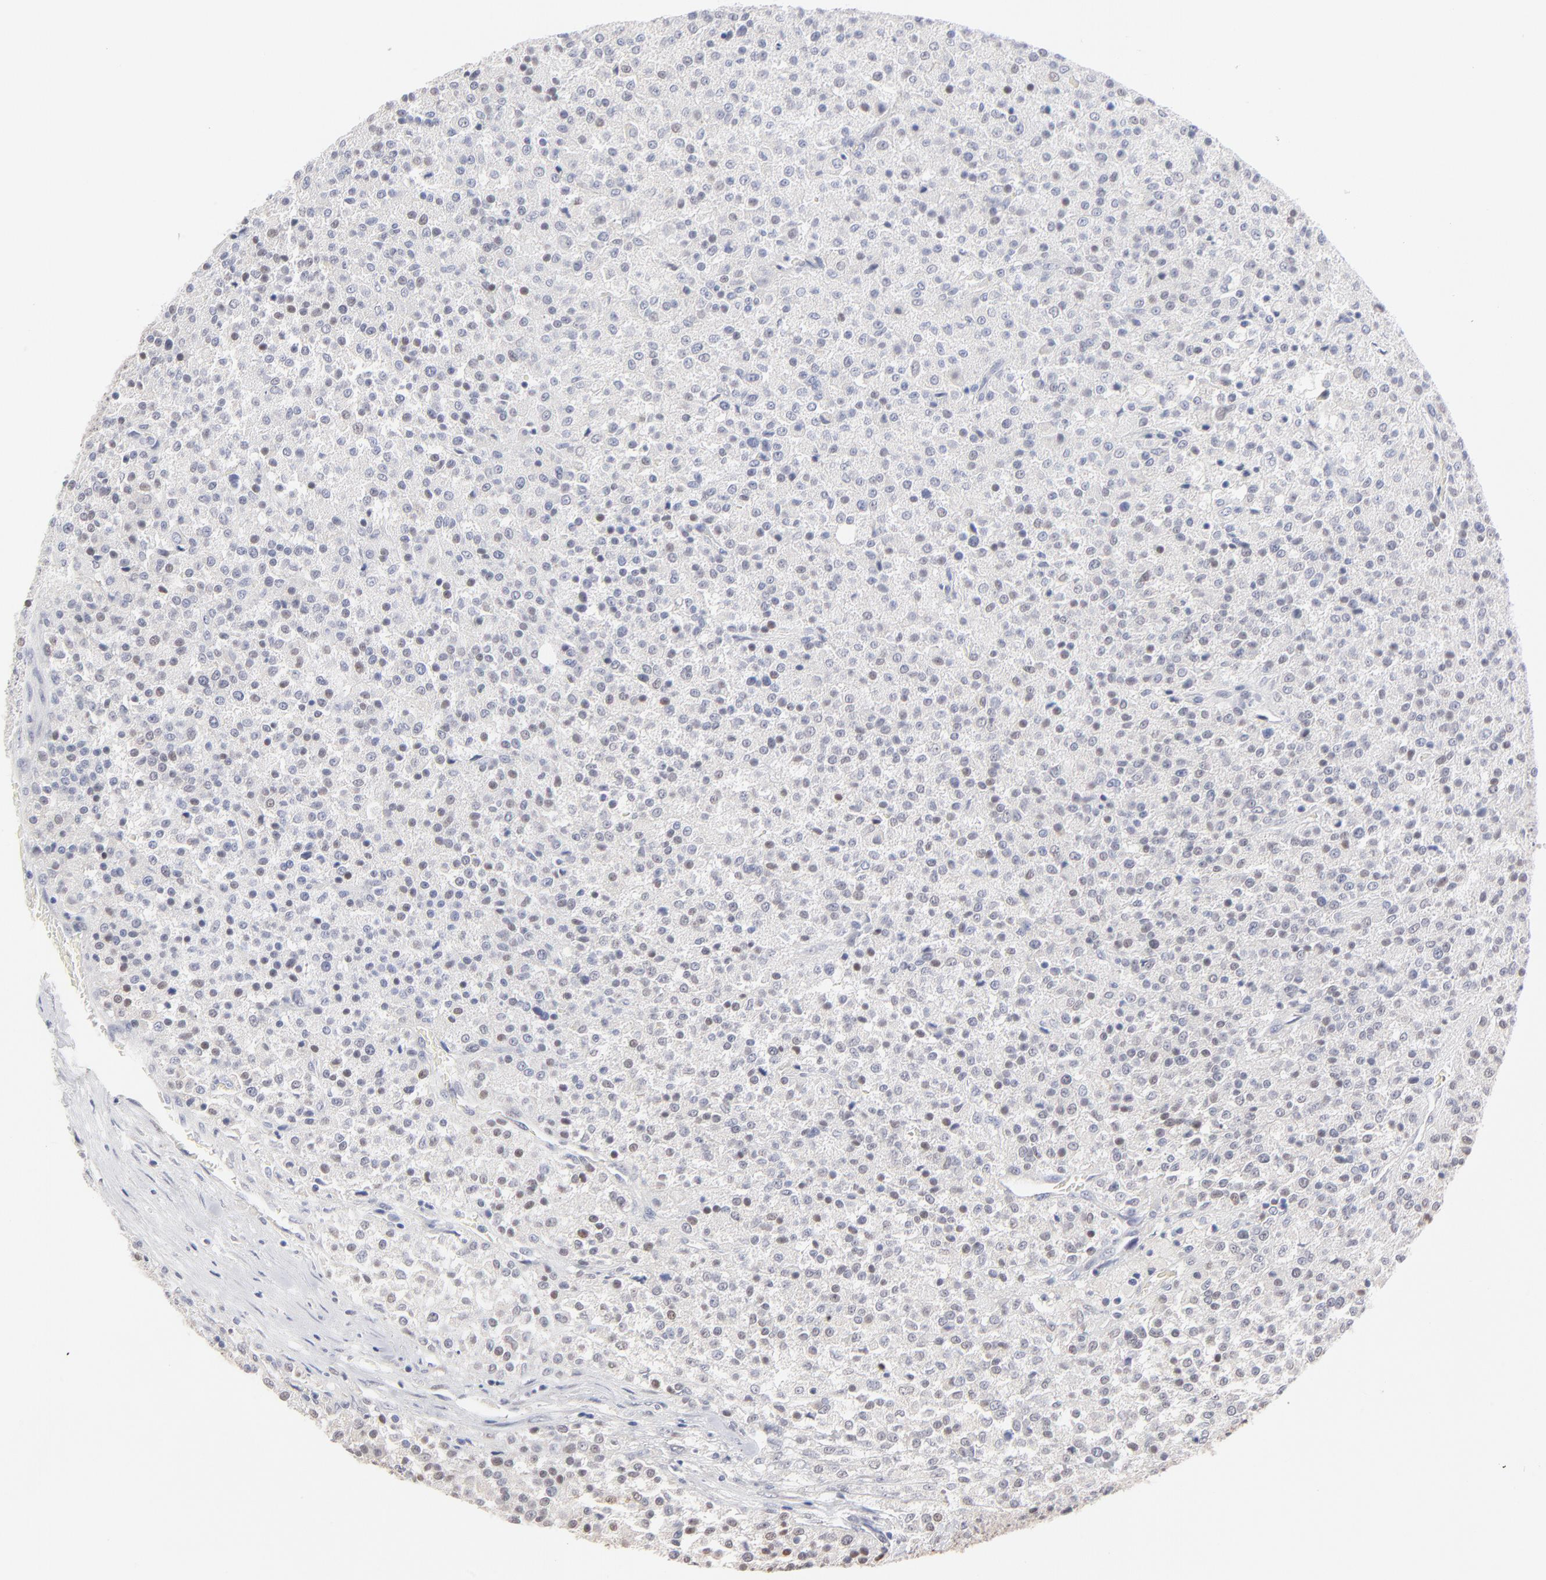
{"staining": {"intensity": "weak", "quantity": "<25%", "location": "nuclear"}, "tissue": "testis cancer", "cell_type": "Tumor cells", "image_type": "cancer", "snomed": [{"axis": "morphology", "description": "Seminoma, NOS"}, {"axis": "topography", "description": "Testis"}], "caption": "DAB (3,3'-diaminobenzidine) immunohistochemical staining of human testis seminoma displays no significant expression in tumor cells.", "gene": "RBM3", "patient": {"sex": "male", "age": 59}}